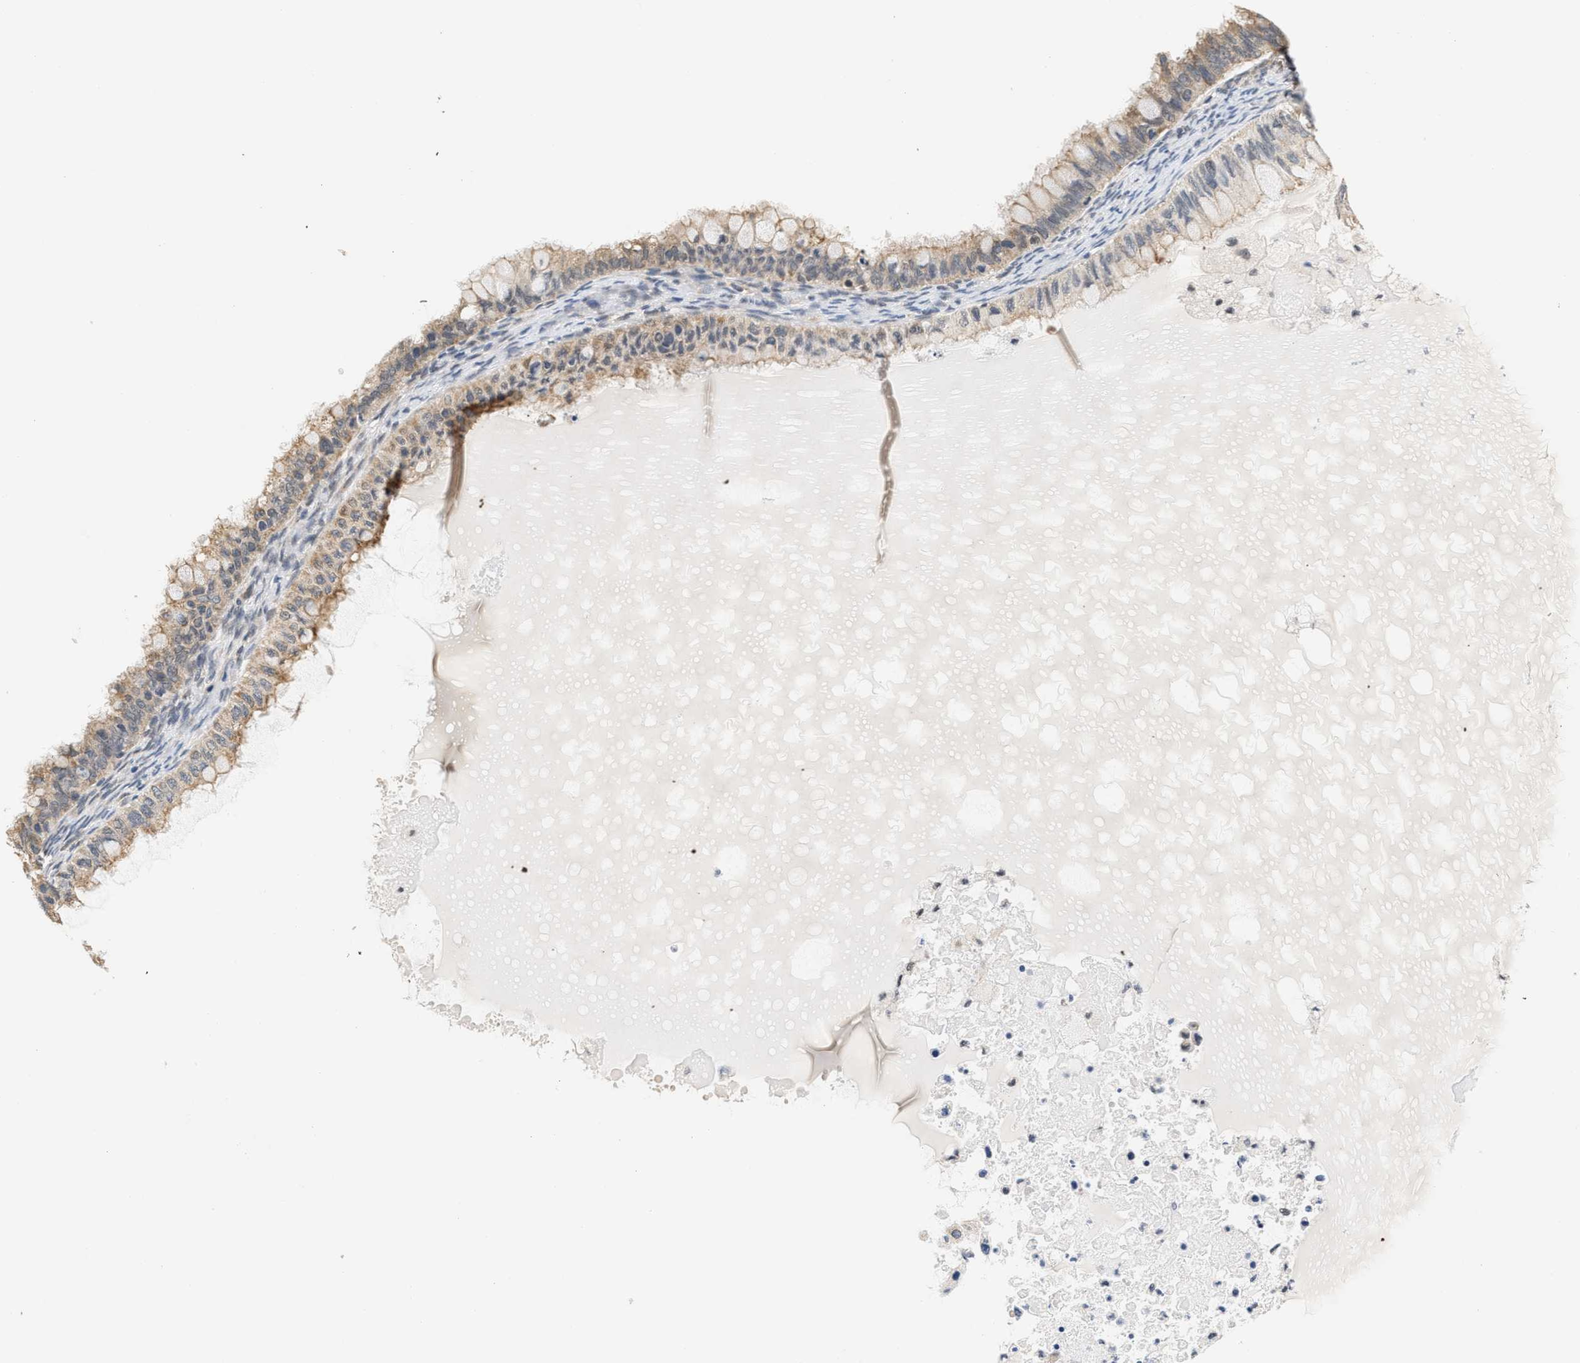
{"staining": {"intensity": "weak", "quantity": ">75%", "location": "cytoplasmic/membranous"}, "tissue": "ovarian cancer", "cell_type": "Tumor cells", "image_type": "cancer", "snomed": [{"axis": "morphology", "description": "Cystadenocarcinoma, mucinous, NOS"}, {"axis": "topography", "description": "Ovary"}], "caption": "There is low levels of weak cytoplasmic/membranous staining in tumor cells of ovarian cancer (mucinous cystadenocarcinoma), as demonstrated by immunohistochemical staining (brown color).", "gene": "GIGYF1", "patient": {"sex": "female", "age": 80}}